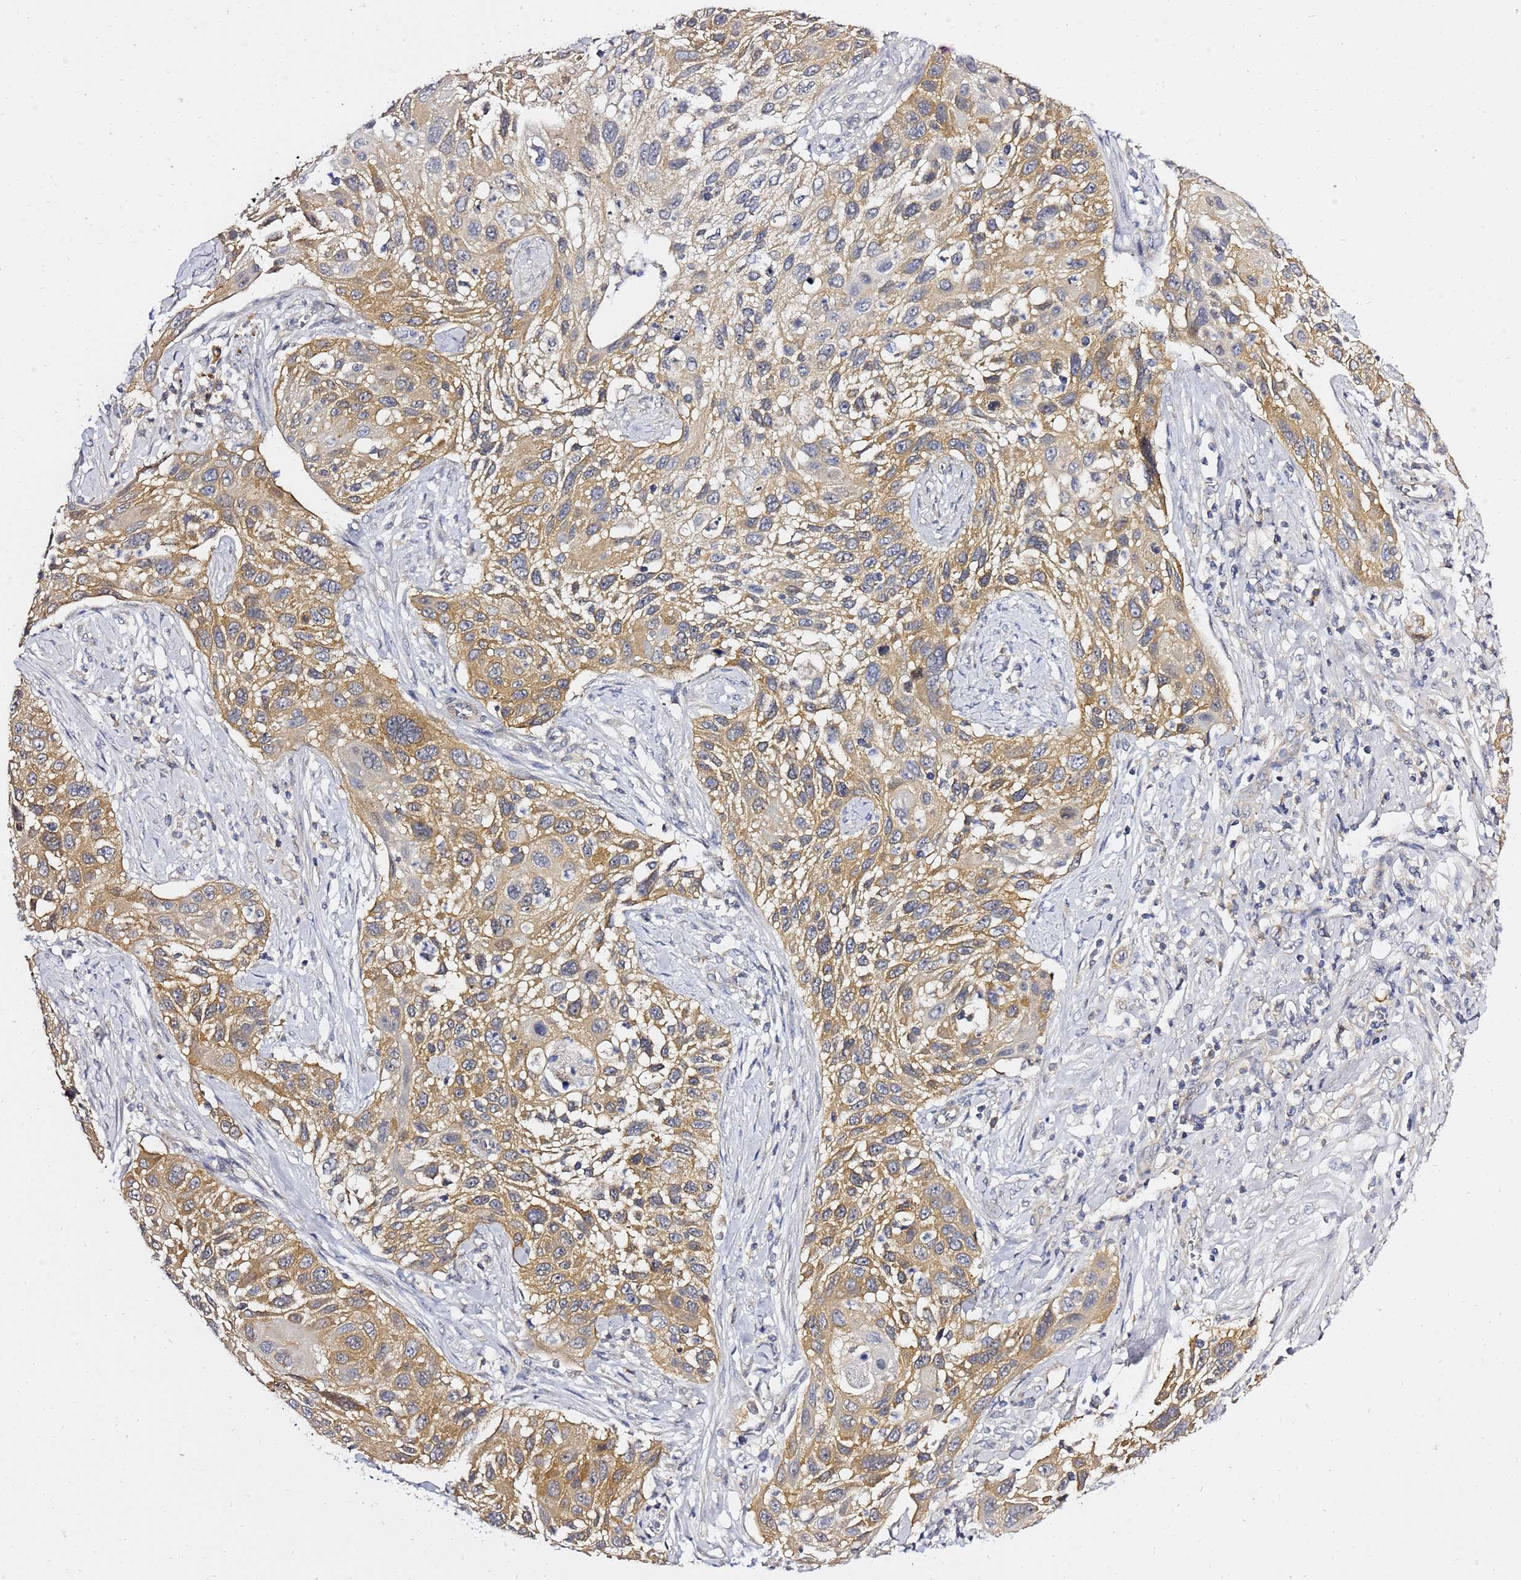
{"staining": {"intensity": "moderate", "quantity": ">75%", "location": "cytoplasmic/membranous"}, "tissue": "cervical cancer", "cell_type": "Tumor cells", "image_type": "cancer", "snomed": [{"axis": "morphology", "description": "Squamous cell carcinoma, NOS"}, {"axis": "topography", "description": "Cervix"}], "caption": "A brown stain highlights moderate cytoplasmic/membranous expression of a protein in human cervical cancer tumor cells.", "gene": "LENG1", "patient": {"sex": "female", "age": 70}}